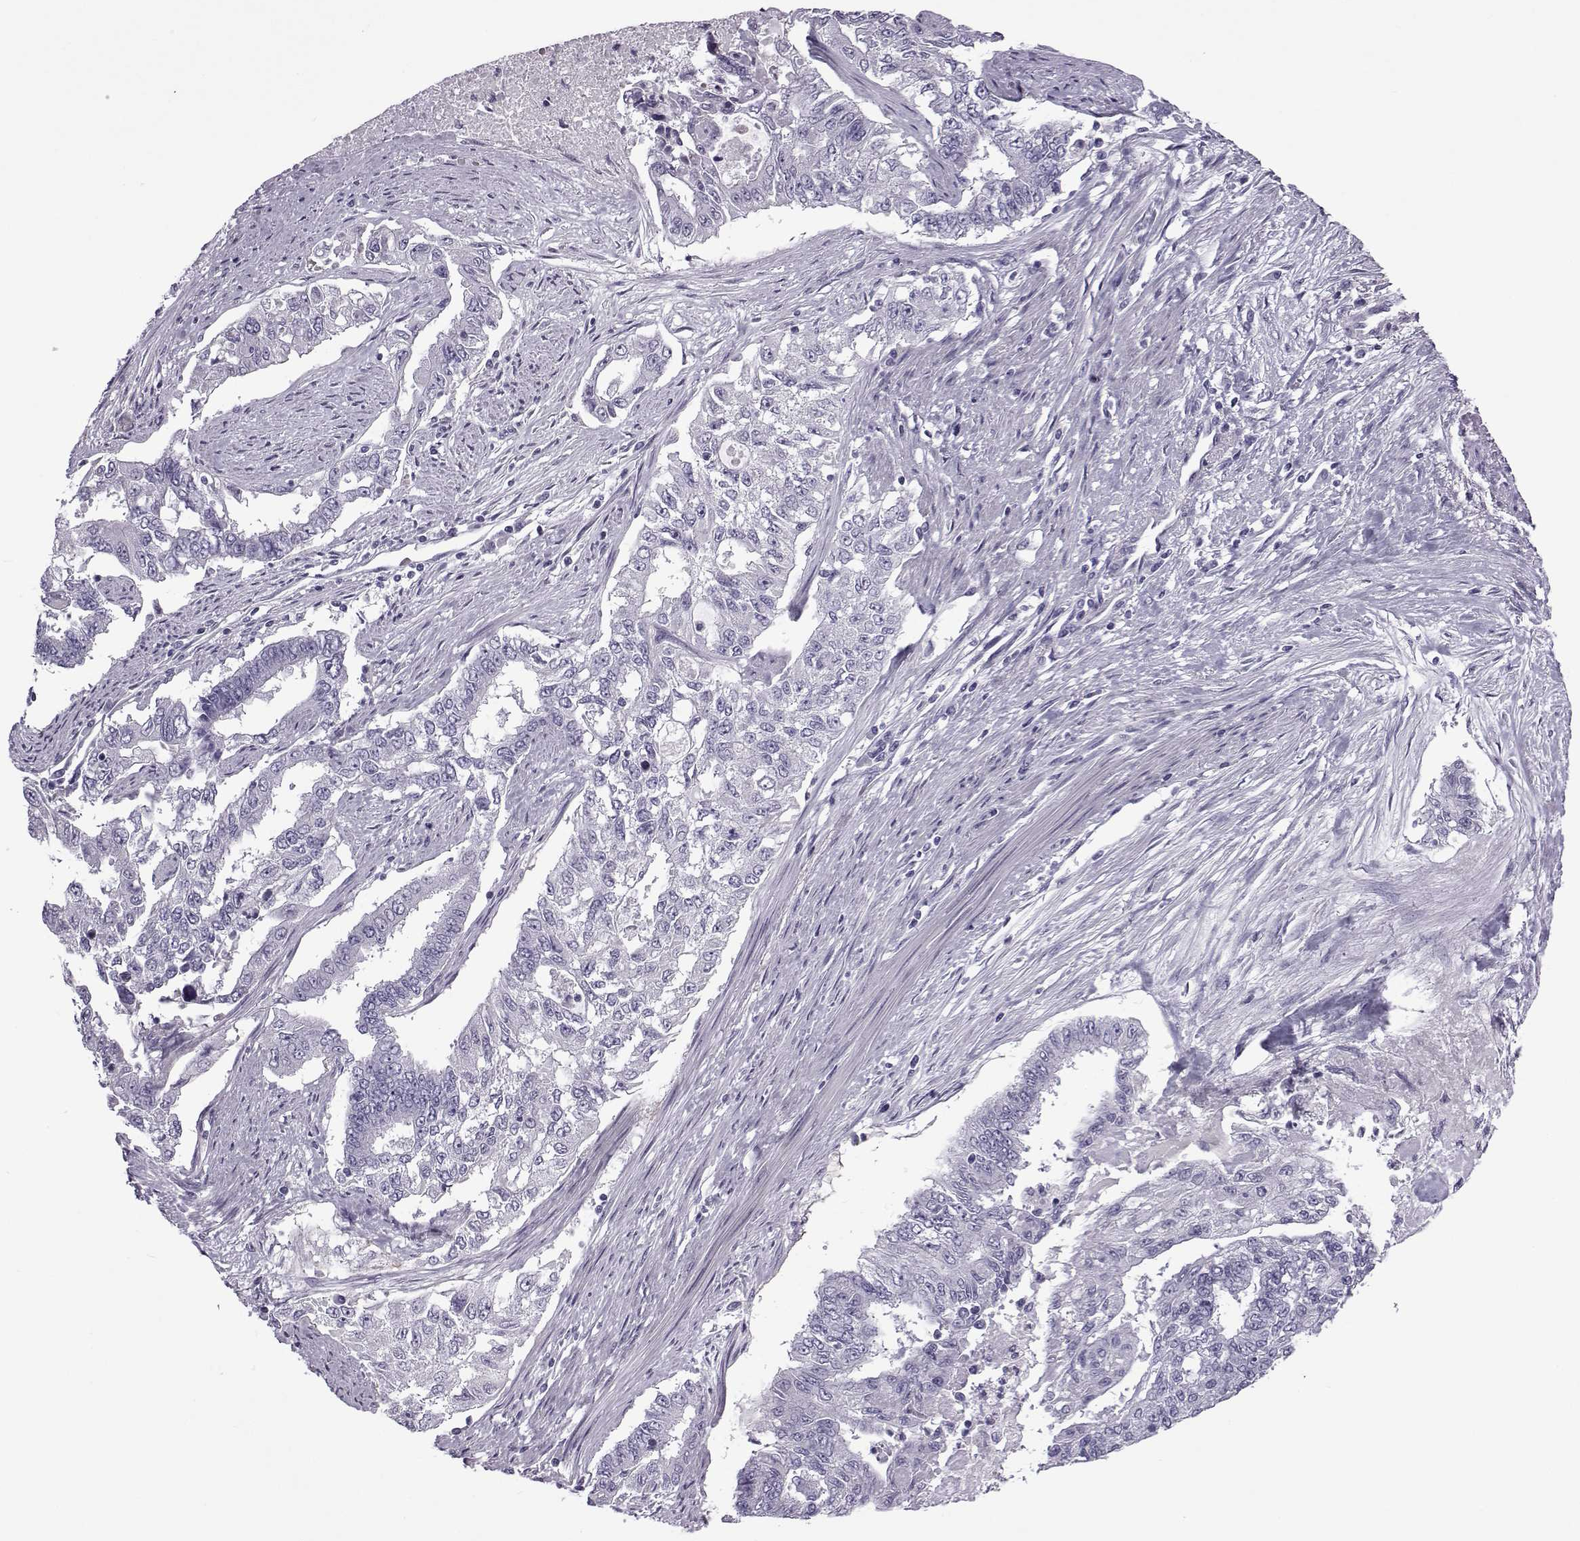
{"staining": {"intensity": "negative", "quantity": "none", "location": "none"}, "tissue": "endometrial cancer", "cell_type": "Tumor cells", "image_type": "cancer", "snomed": [{"axis": "morphology", "description": "Adenocarcinoma, NOS"}, {"axis": "topography", "description": "Uterus"}], "caption": "Image shows no protein staining in tumor cells of endometrial adenocarcinoma tissue.", "gene": "OIP5", "patient": {"sex": "female", "age": 59}}